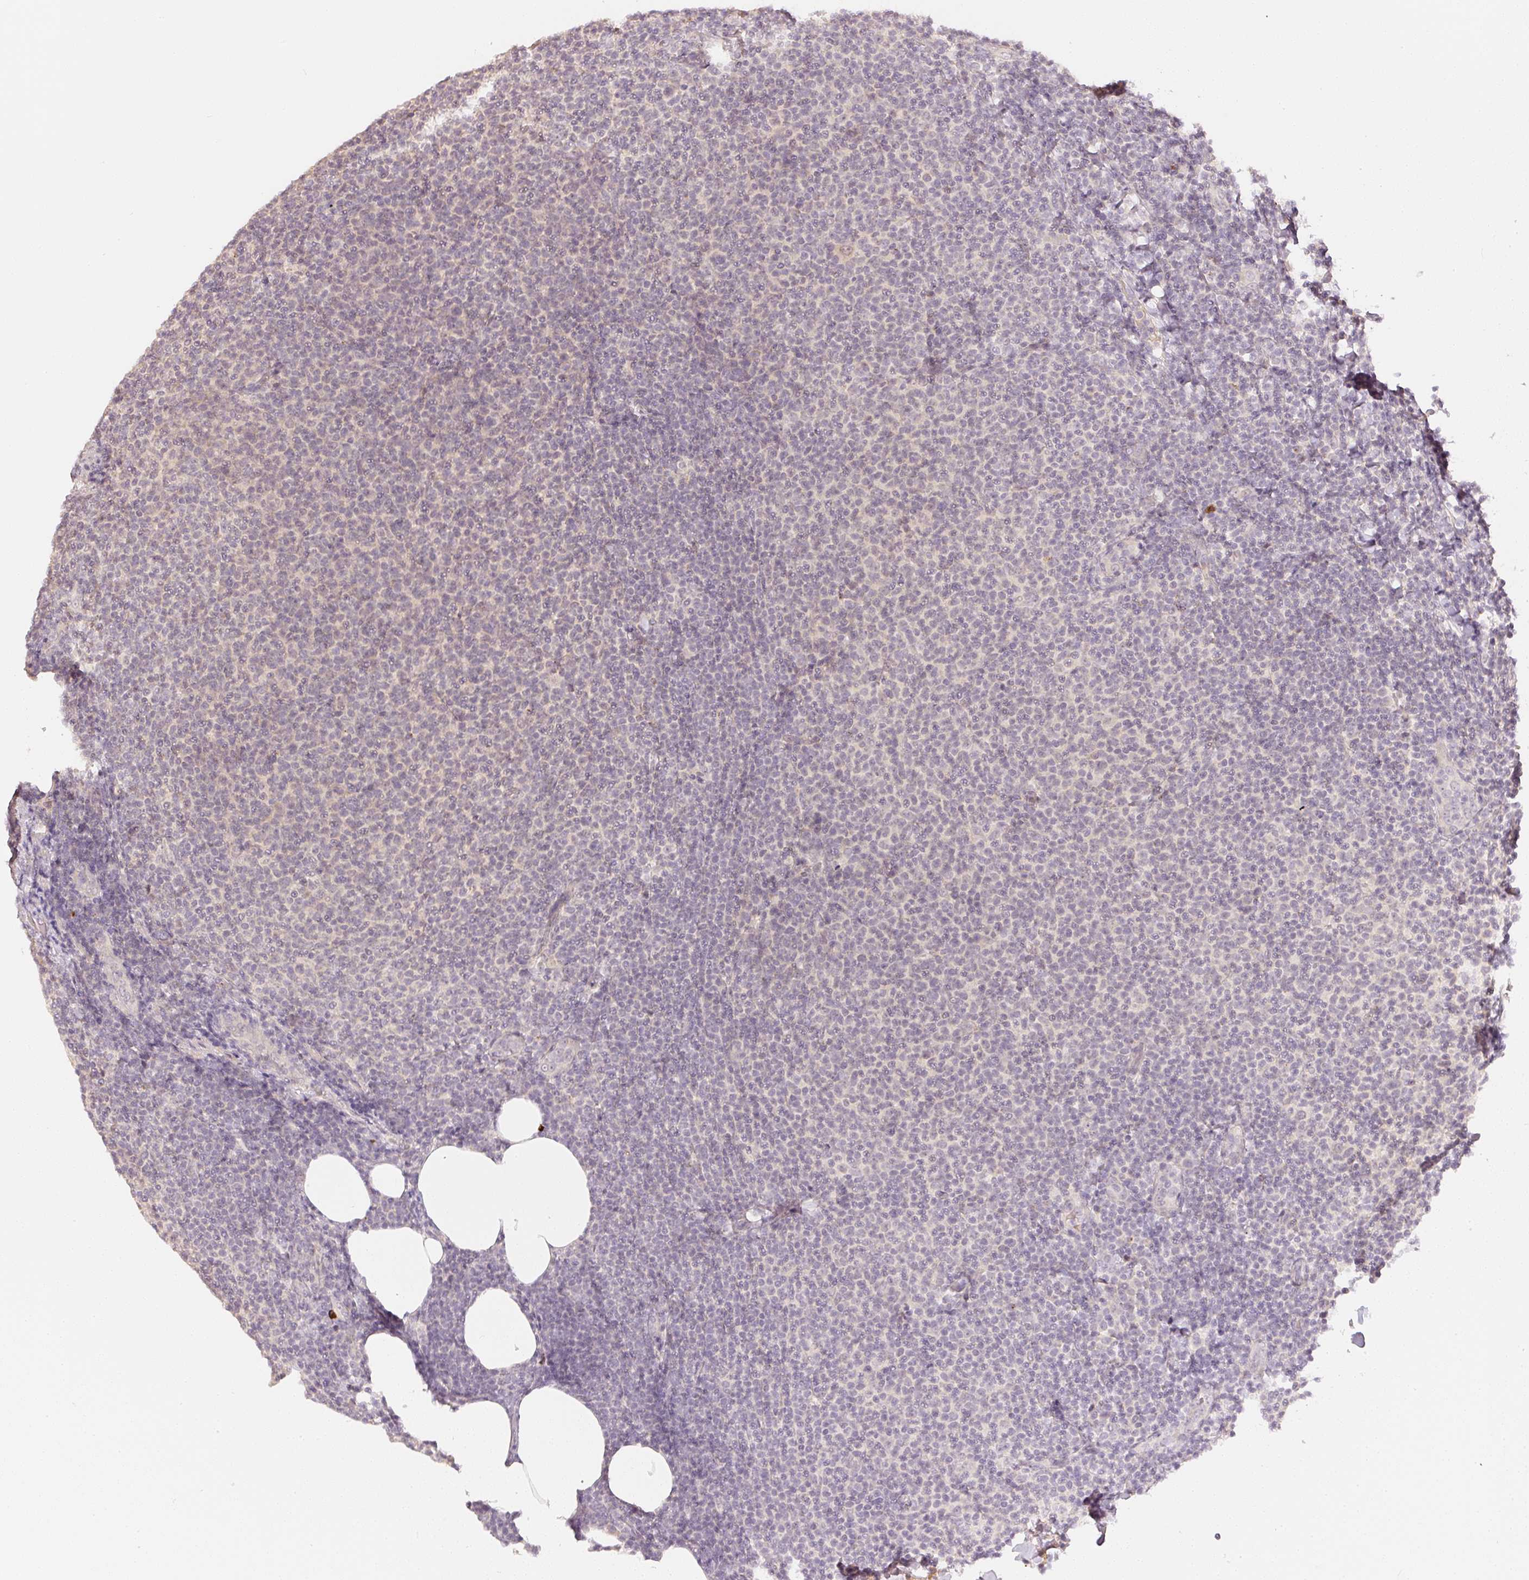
{"staining": {"intensity": "negative", "quantity": "none", "location": "none"}, "tissue": "lymphoma", "cell_type": "Tumor cells", "image_type": "cancer", "snomed": [{"axis": "morphology", "description": "Malignant lymphoma, non-Hodgkin's type, Low grade"}, {"axis": "topography", "description": "Lymph node"}], "caption": "DAB immunohistochemical staining of human malignant lymphoma, non-Hodgkin's type (low-grade) reveals no significant expression in tumor cells. (Immunohistochemistry, brightfield microscopy, high magnification).", "gene": "GZMA", "patient": {"sex": "male", "age": 66}}